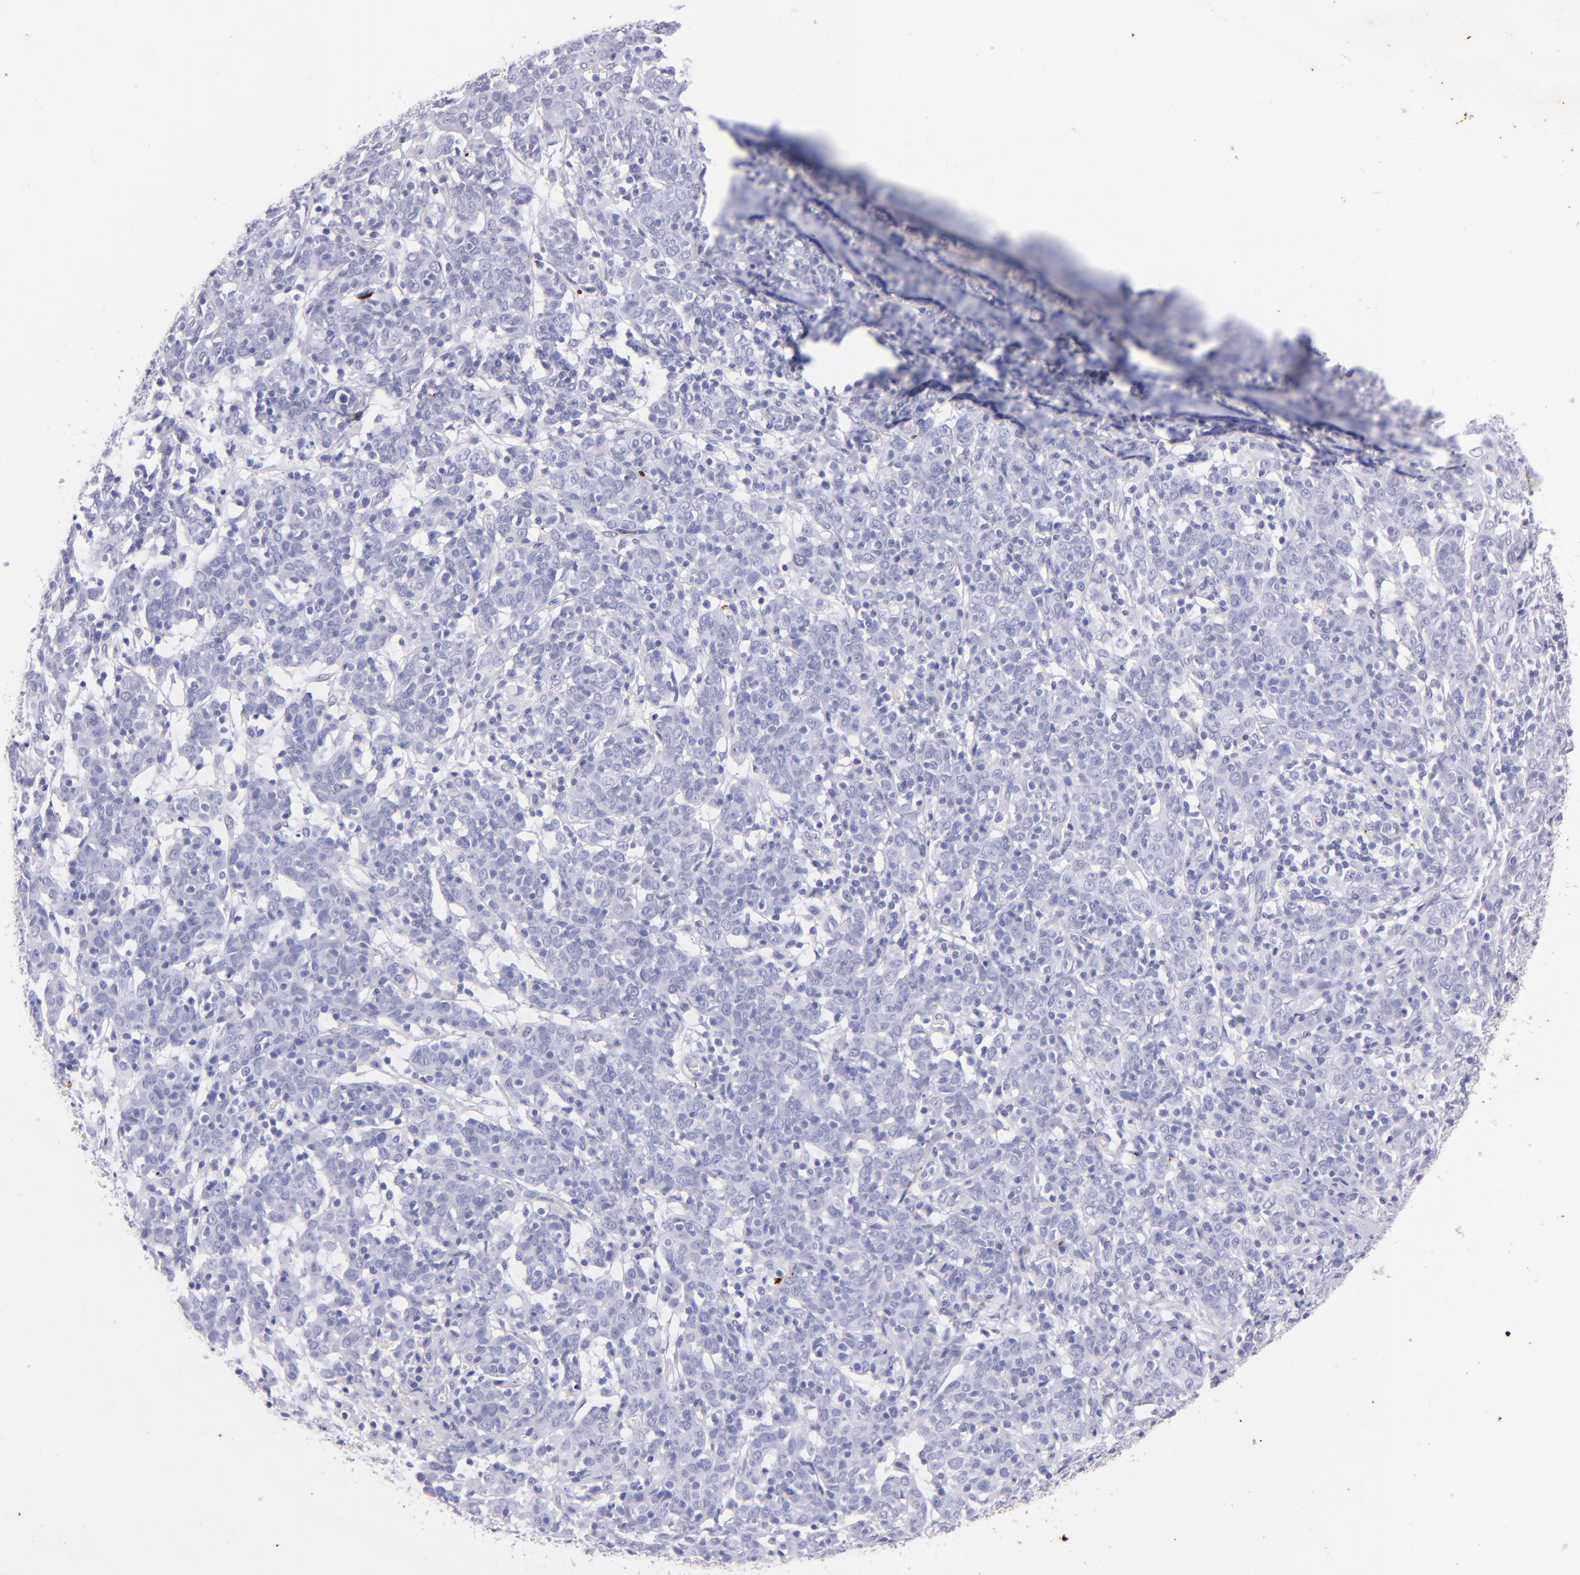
{"staining": {"intensity": "negative", "quantity": "none", "location": "none"}, "tissue": "cervical cancer", "cell_type": "Tumor cells", "image_type": "cancer", "snomed": [{"axis": "morphology", "description": "Normal tissue, NOS"}, {"axis": "morphology", "description": "Squamous cell carcinoma, NOS"}, {"axis": "topography", "description": "Cervix"}], "caption": "Micrograph shows no significant protein expression in tumor cells of cervical cancer. (DAB (3,3'-diaminobenzidine) immunohistochemistry visualized using brightfield microscopy, high magnification).", "gene": "UCHL1", "patient": {"sex": "female", "age": 67}}